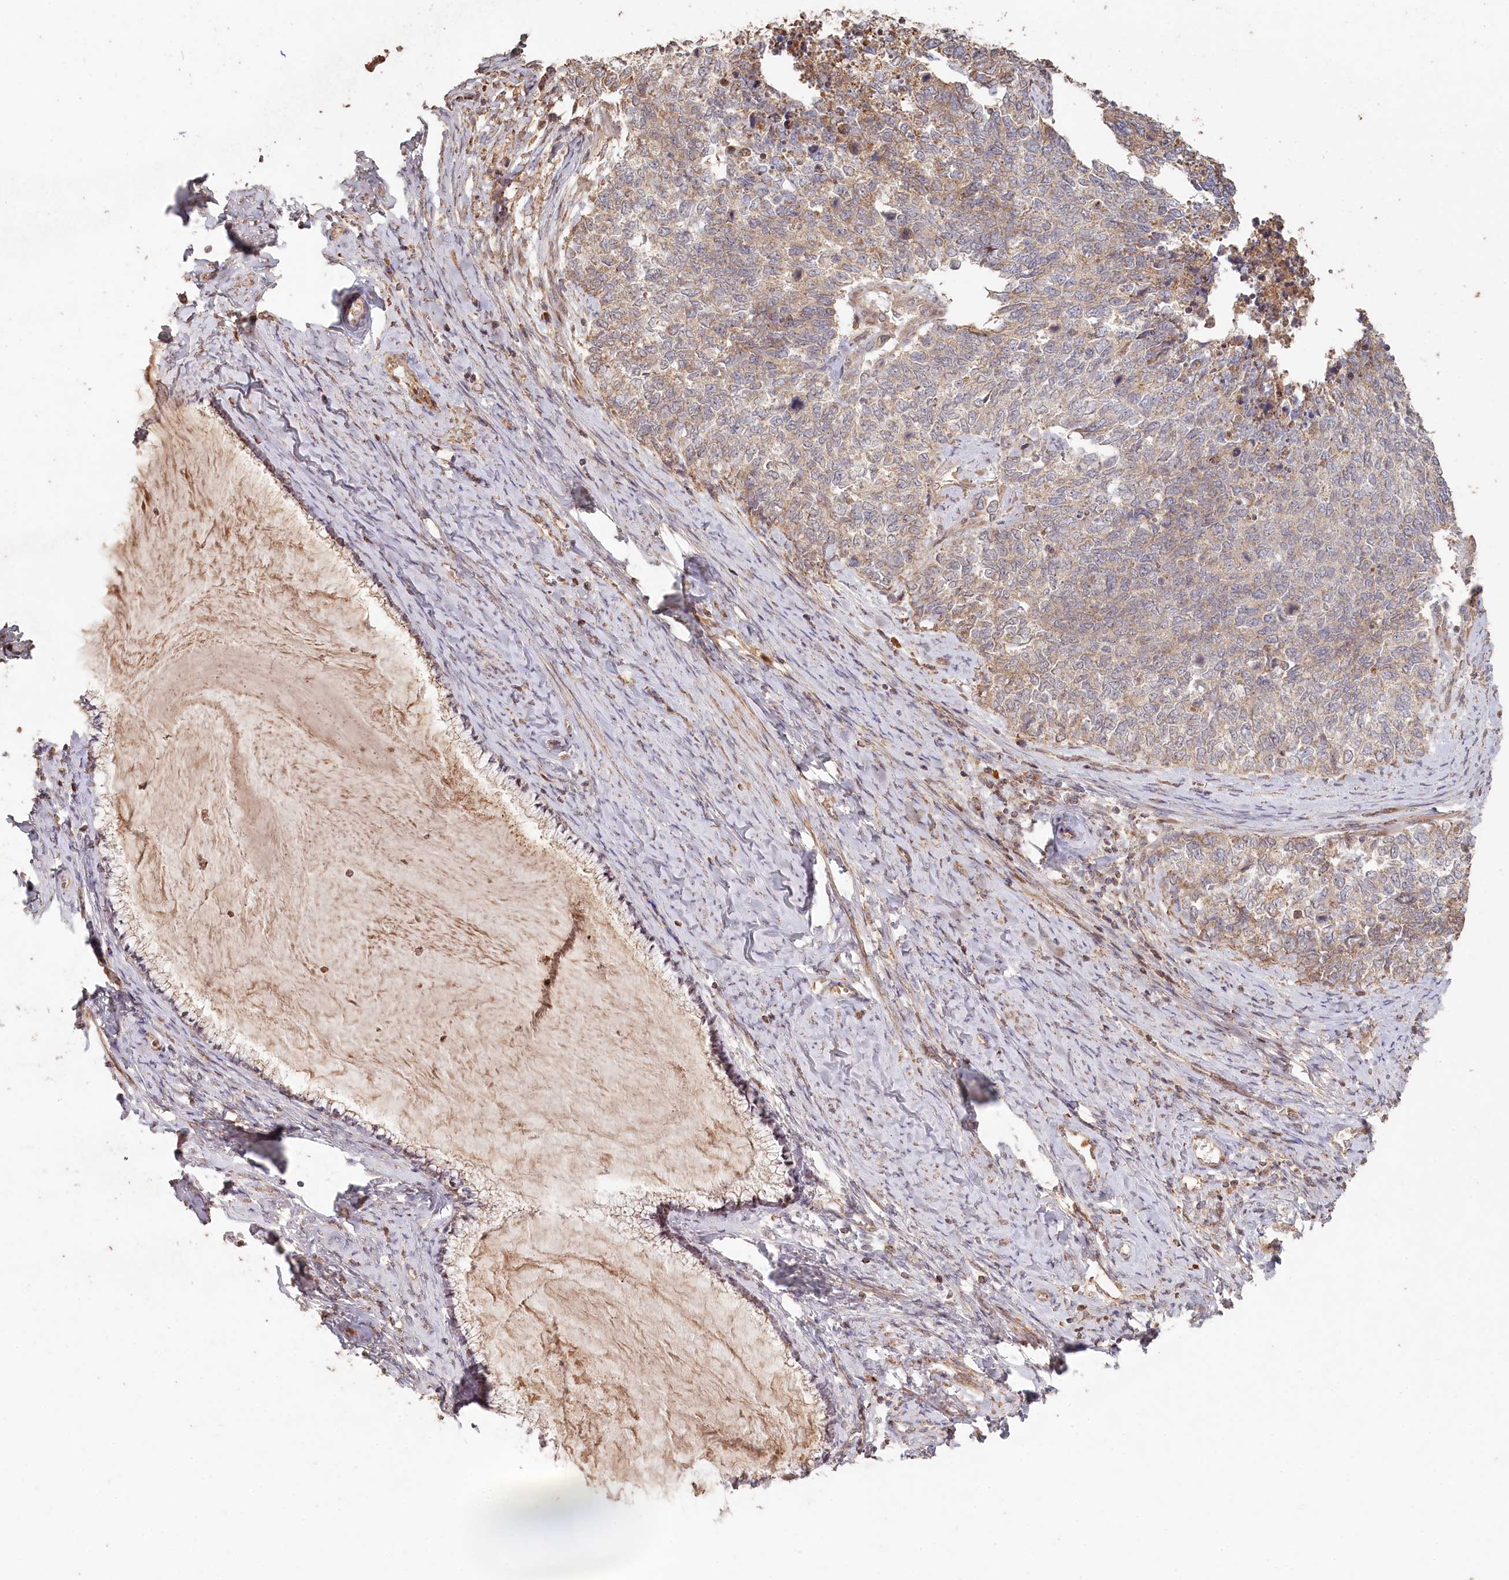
{"staining": {"intensity": "weak", "quantity": "25%-75%", "location": "cytoplasmic/membranous"}, "tissue": "cervical cancer", "cell_type": "Tumor cells", "image_type": "cancer", "snomed": [{"axis": "morphology", "description": "Squamous cell carcinoma, NOS"}, {"axis": "topography", "description": "Cervix"}], "caption": "Immunohistochemistry photomicrograph of neoplastic tissue: cervical cancer (squamous cell carcinoma) stained using IHC displays low levels of weak protein expression localized specifically in the cytoplasmic/membranous of tumor cells, appearing as a cytoplasmic/membranous brown color.", "gene": "HAL", "patient": {"sex": "female", "age": 63}}